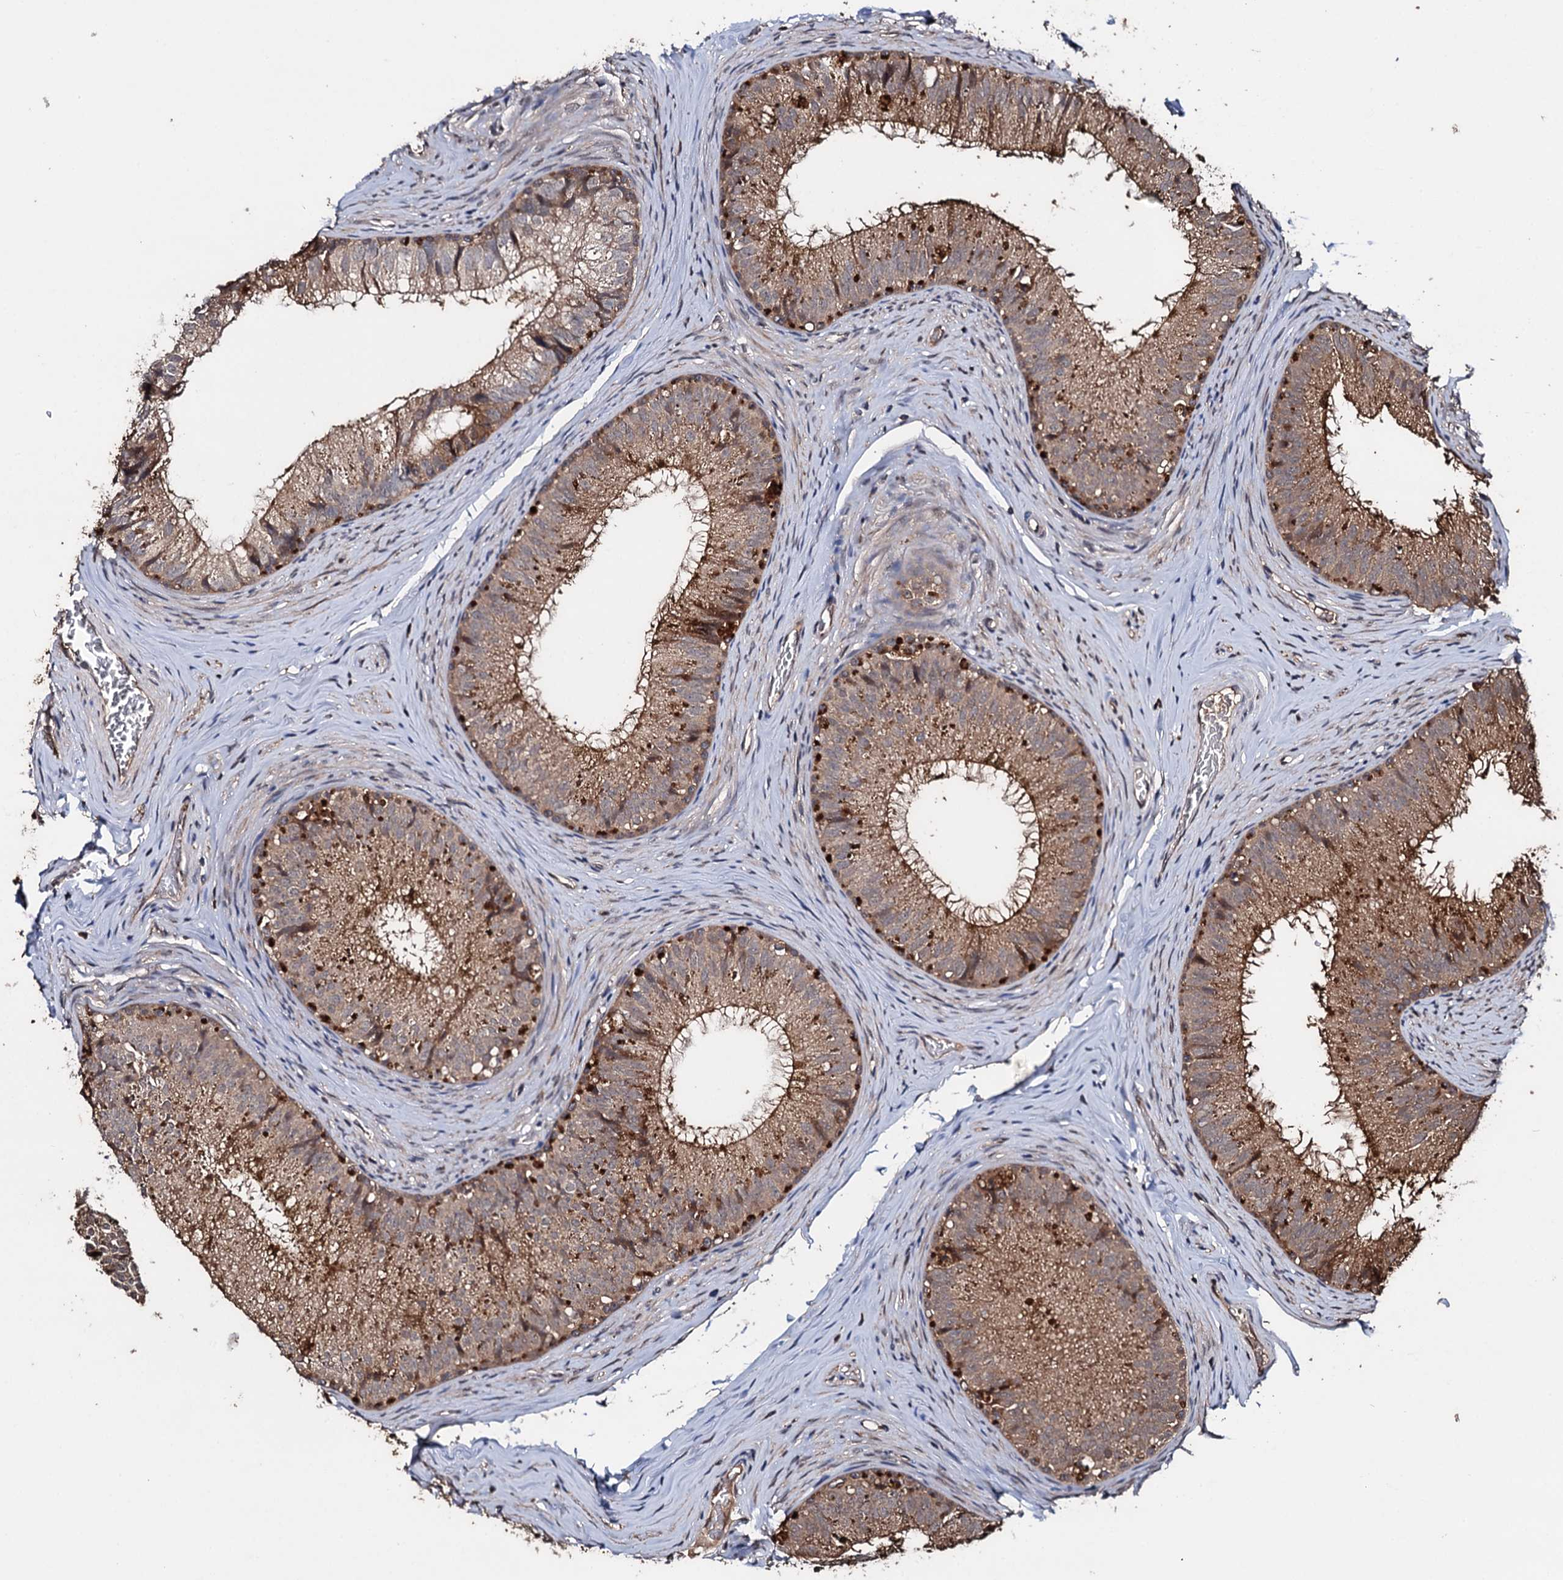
{"staining": {"intensity": "moderate", "quantity": ">75%", "location": "cytoplasmic/membranous"}, "tissue": "epididymis", "cell_type": "Glandular cells", "image_type": "normal", "snomed": [{"axis": "morphology", "description": "Normal tissue, NOS"}, {"axis": "topography", "description": "Epididymis"}], "caption": "Epididymis stained with DAB immunohistochemistry exhibits medium levels of moderate cytoplasmic/membranous staining in about >75% of glandular cells.", "gene": "SLC46A3", "patient": {"sex": "male", "age": 34}}